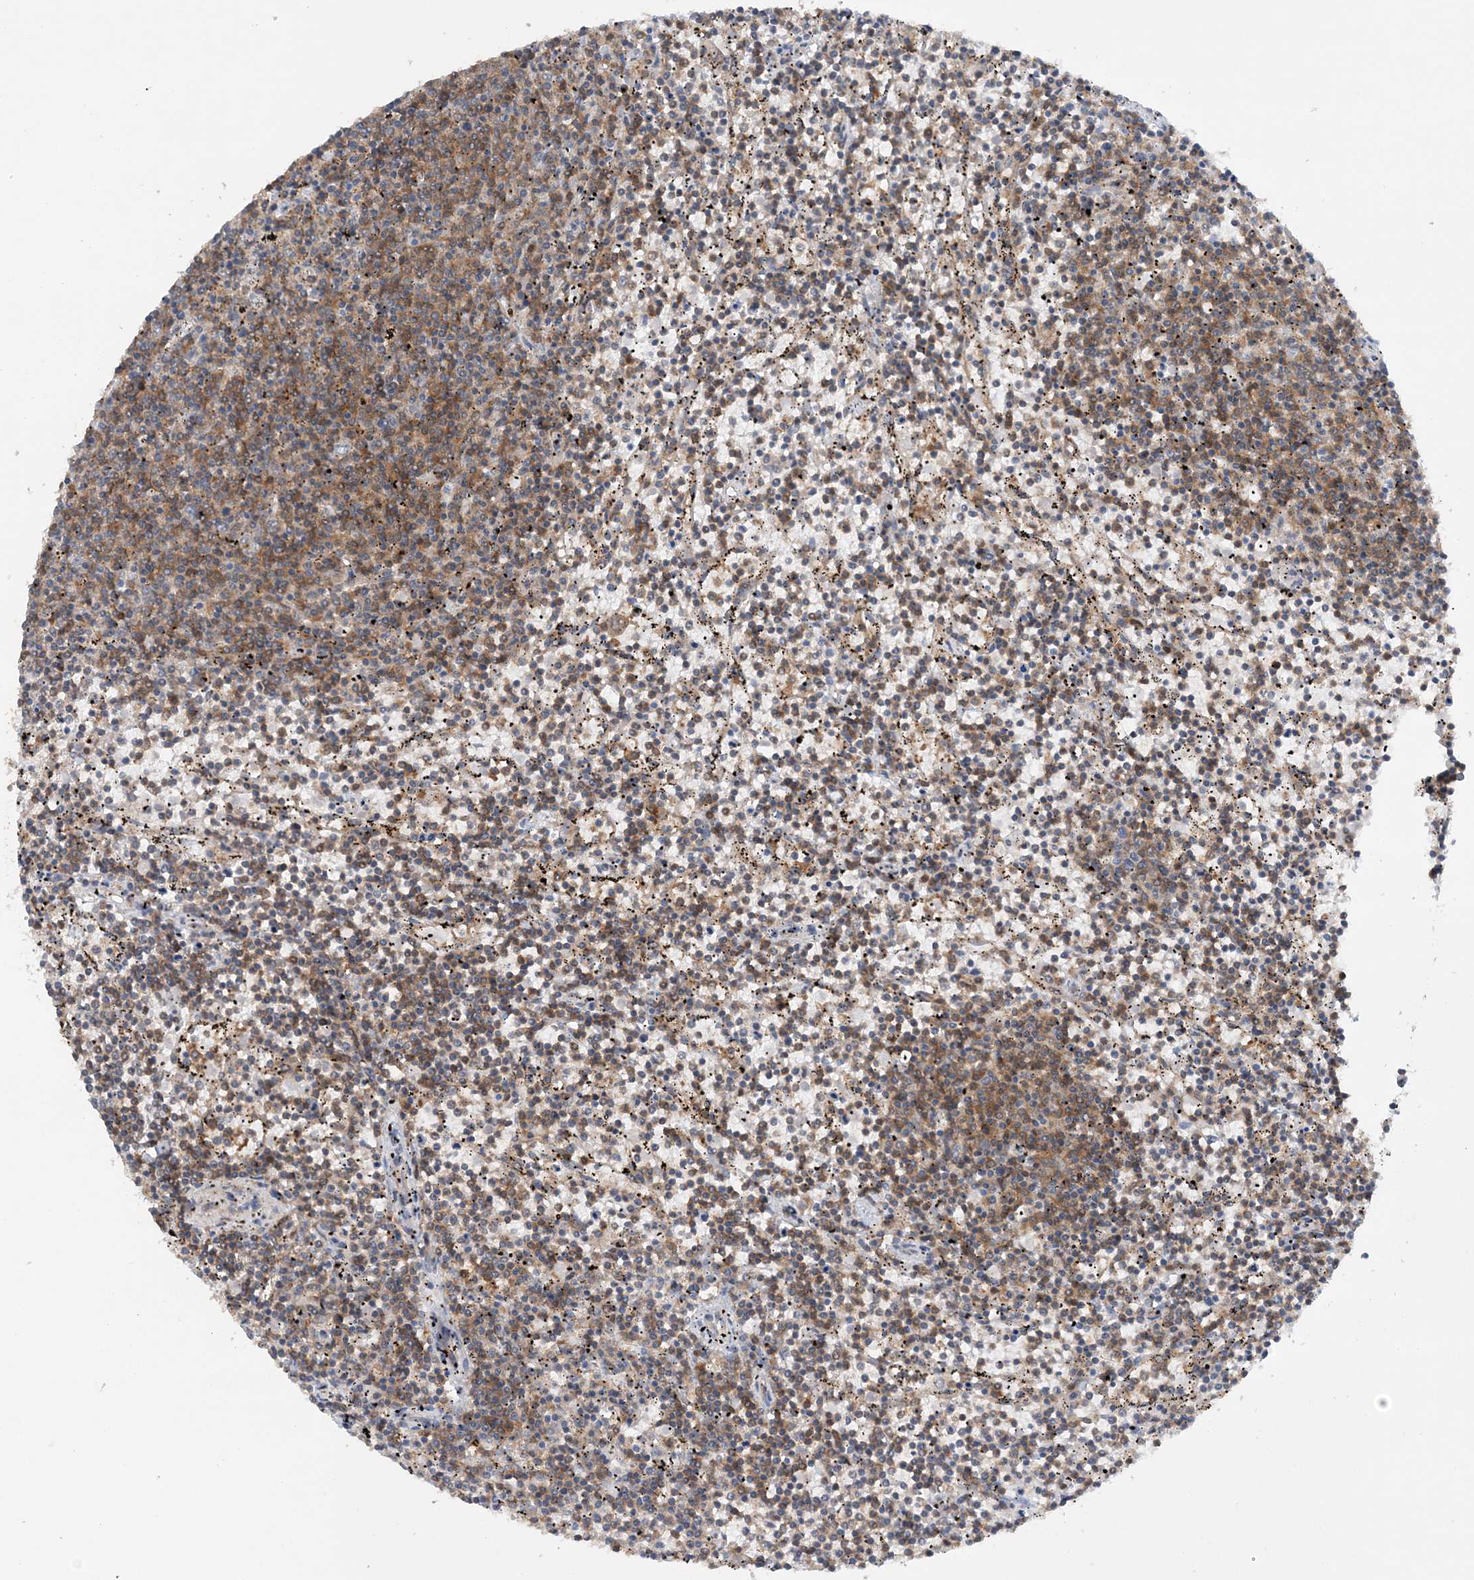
{"staining": {"intensity": "moderate", "quantity": "25%-75%", "location": "cytoplasmic/membranous"}, "tissue": "lymphoma", "cell_type": "Tumor cells", "image_type": "cancer", "snomed": [{"axis": "morphology", "description": "Malignant lymphoma, non-Hodgkin's type, Low grade"}, {"axis": "topography", "description": "Spleen"}], "caption": "This is a histology image of immunohistochemistry staining of malignant lymphoma, non-Hodgkin's type (low-grade), which shows moderate positivity in the cytoplasmic/membranous of tumor cells.", "gene": "ACAP2", "patient": {"sex": "female", "age": 50}}